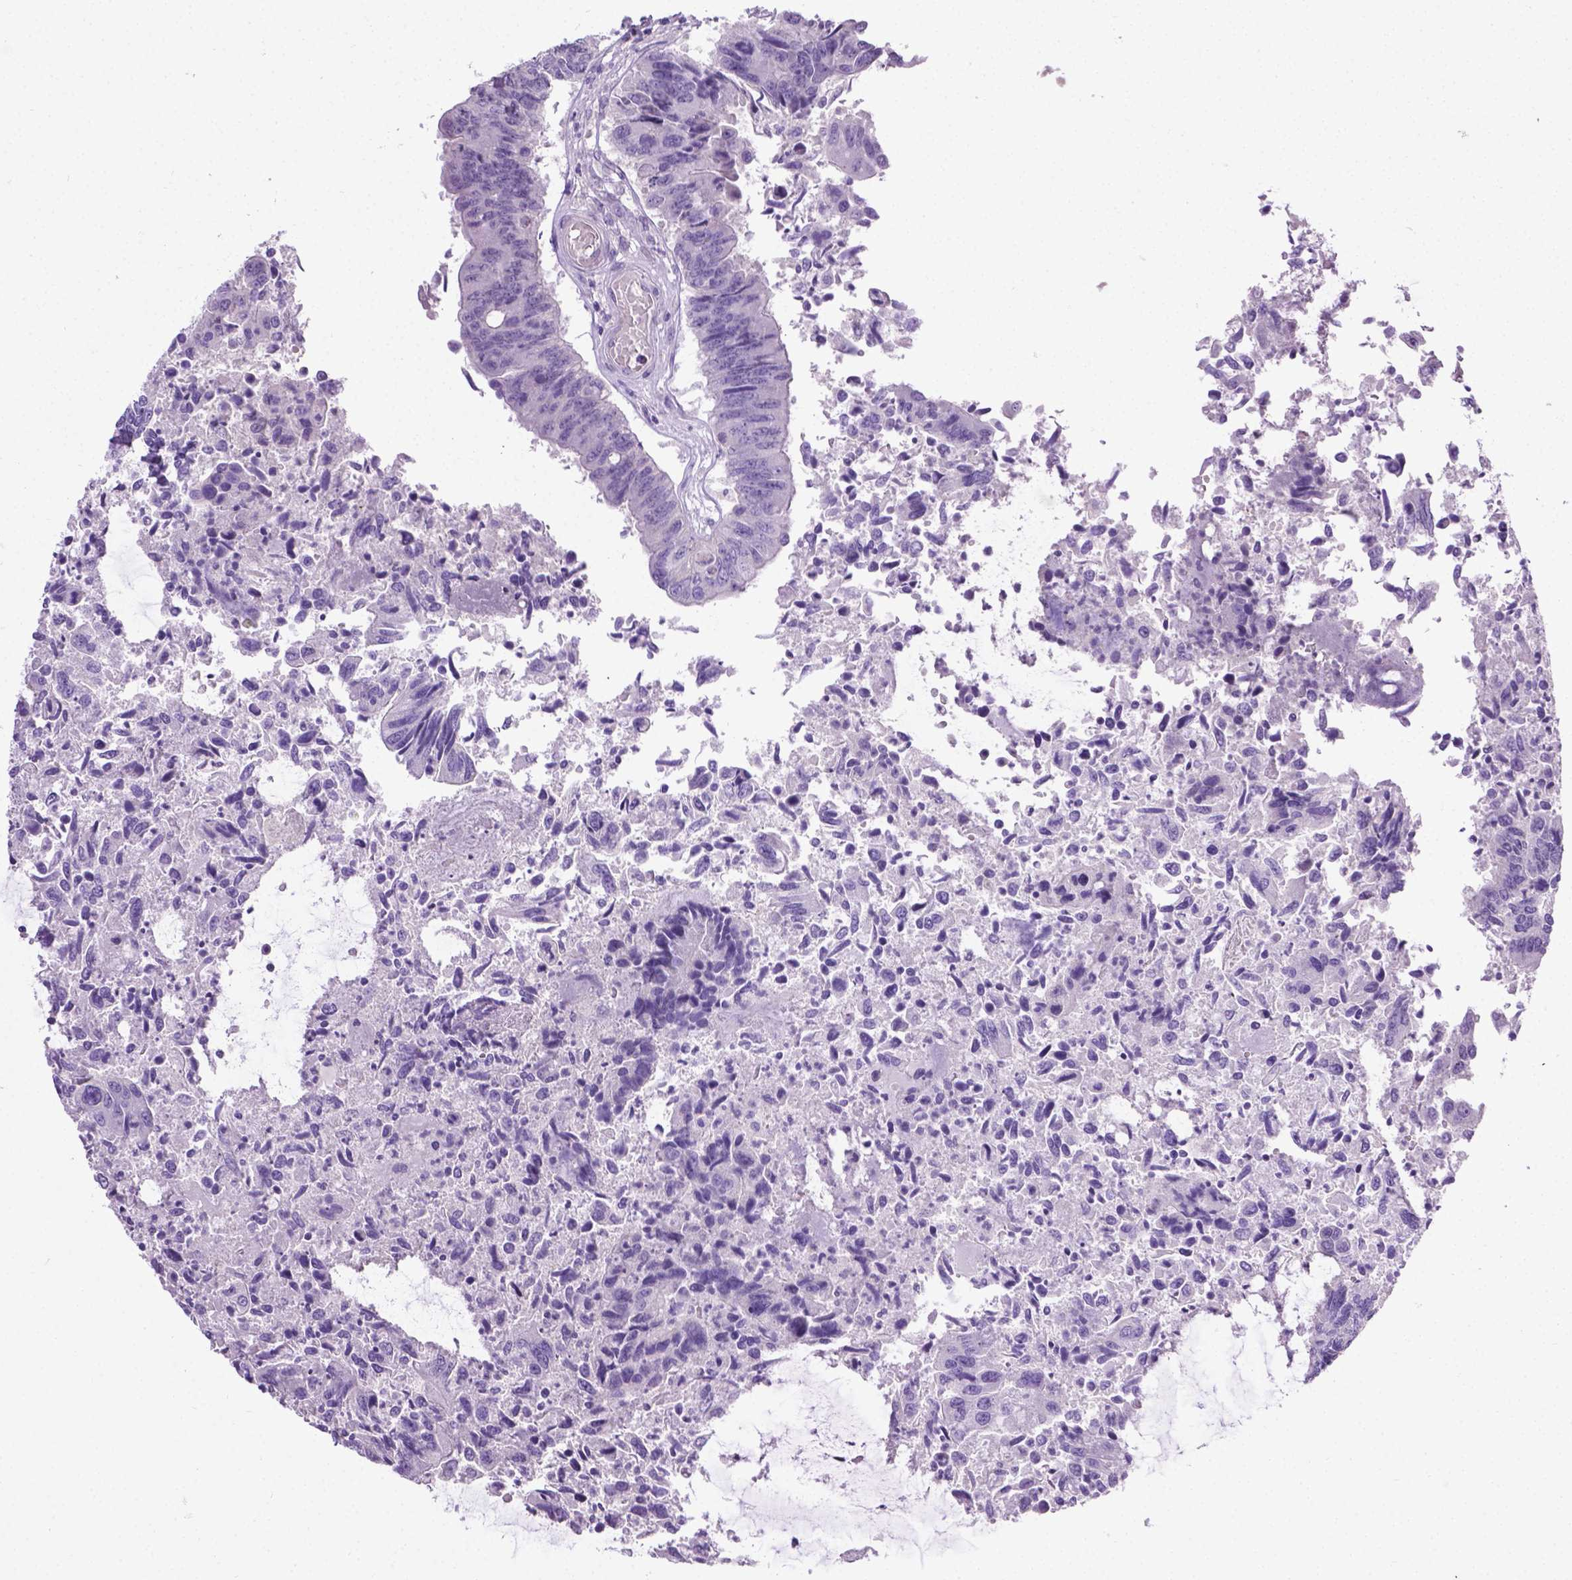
{"staining": {"intensity": "negative", "quantity": "none", "location": "none"}, "tissue": "colorectal cancer", "cell_type": "Tumor cells", "image_type": "cancer", "snomed": [{"axis": "morphology", "description": "Adenocarcinoma, NOS"}, {"axis": "topography", "description": "Colon"}], "caption": "Immunohistochemistry histopathology image of adenocarcinoma (colorectal) stained for a protein (brown), which shows no positivity in tumor cells.", "gene": "LELP1", "patient": {"sex": "female", "age": 67}}